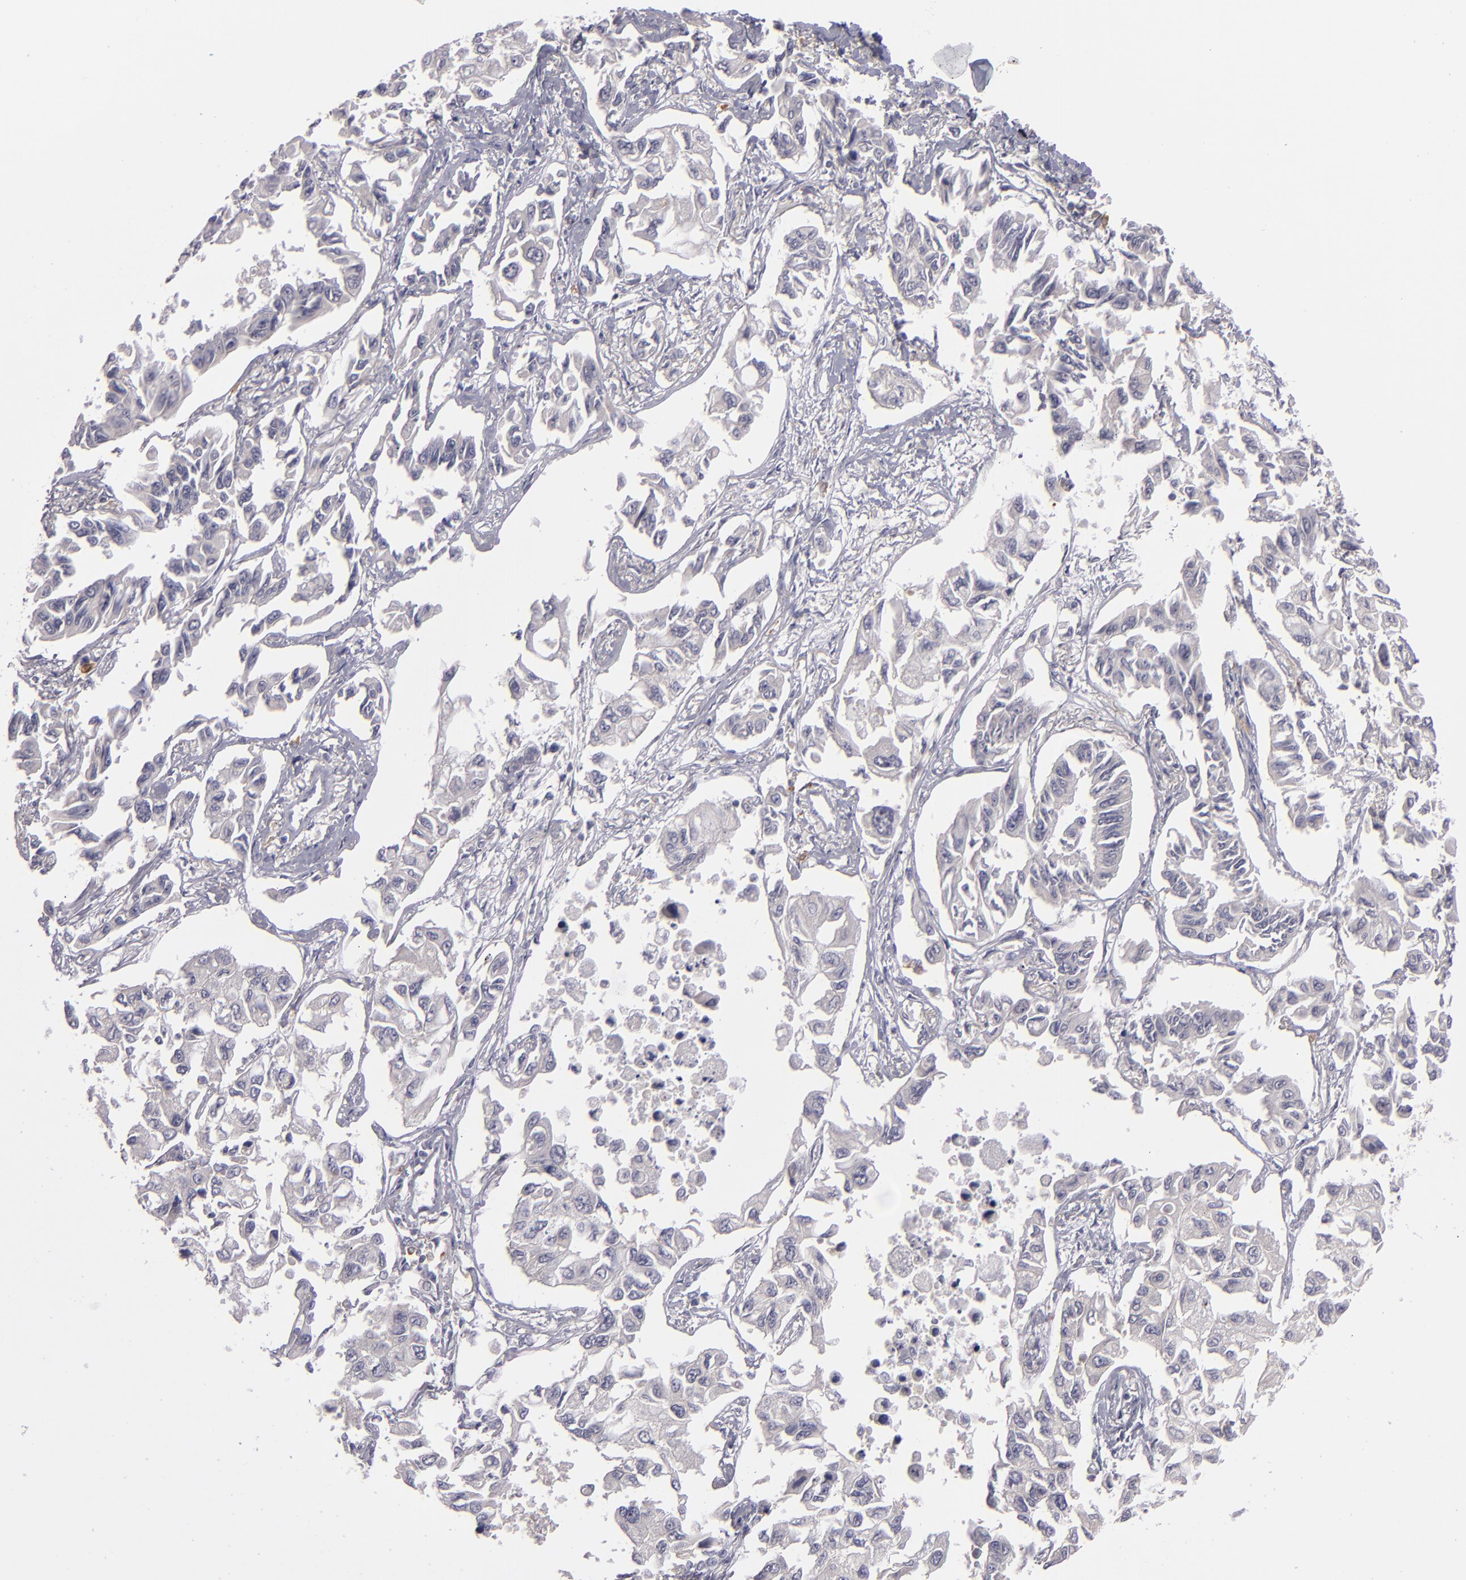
{"staining": {"intensity": "negative", "quantity": "none", "location": "none"}, "tissue": "lung cancer", "cell_type": "Tumor cells", "image_type": "cancer", "snomed": [{"axis": "morphology", "description": "Adenocarcinoma, NOS"}, {"axis": "topography", "description": "Lung"}], "caption": "The image demonstrates no staining of tumor cells in adenocarcinoma (lung). (Immunohistochemistry, brightfield microscopy, high magnification).", "gene": "CD83", "patient": {"sex": "male", "age": 64}}